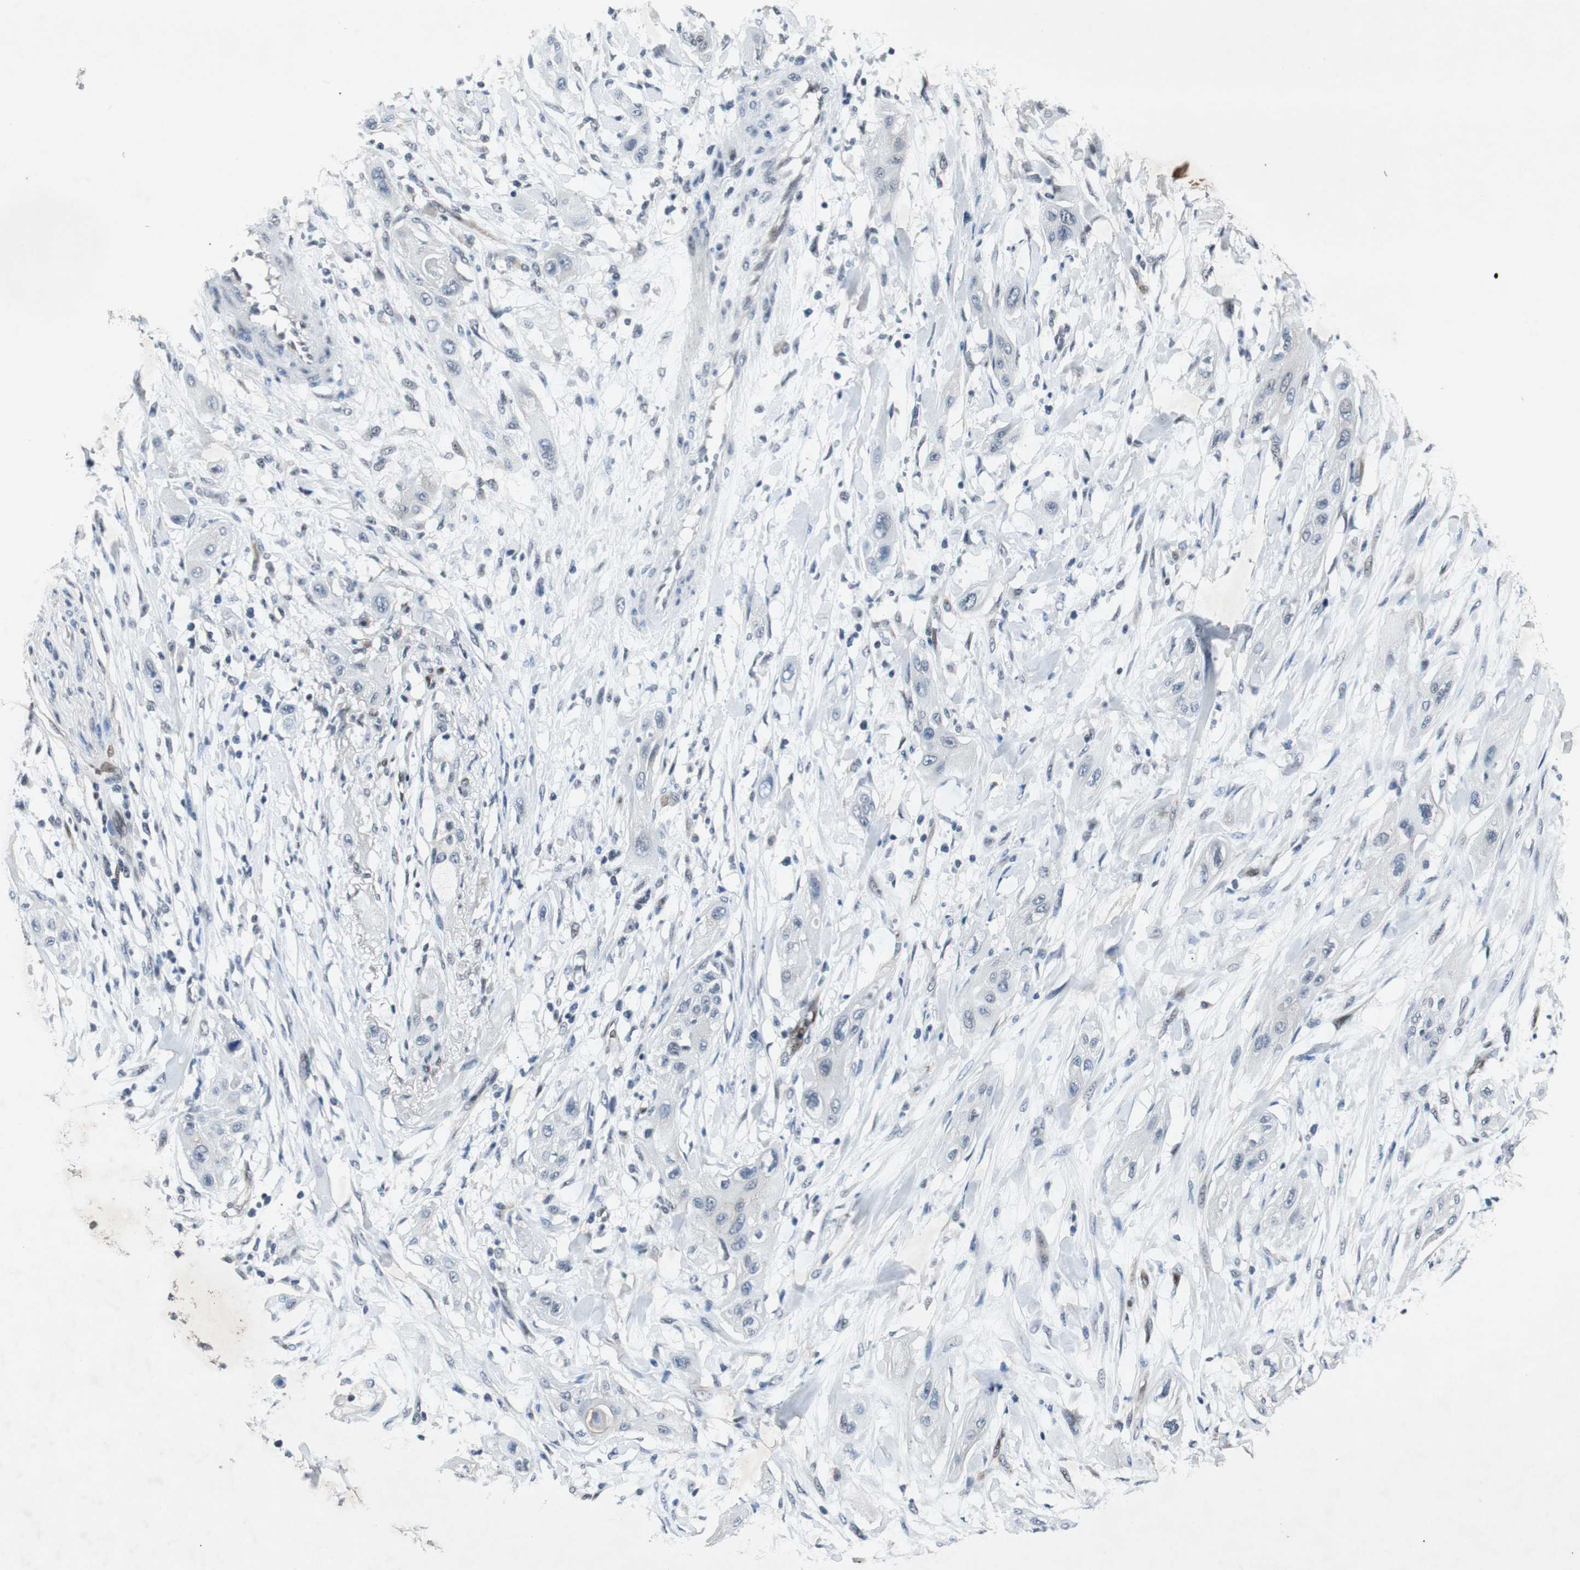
{"staining": {"intensity": "negative", "quantity": "none", "location": "none"}, "tissue": "lung cancer", "cell_type": "Tumor cells", "image_type": "cancer", "snomed": [{"axis": "morphology", "description": "Squamous cell carcinoma, NOS"}, {"axis": "topography", "description": "Lung"}], "caption": "High power microscopy image of an immunohistochemistry (IHC) image of lung cancer, revealing no significant positivity in tumor cells. (DAB (3,3'-diaminobenzidine) immunohistochemistry with hematoxylin counter stain).", "gene": "SMAD1", "patient": {"sex": "female", "age": 47}}